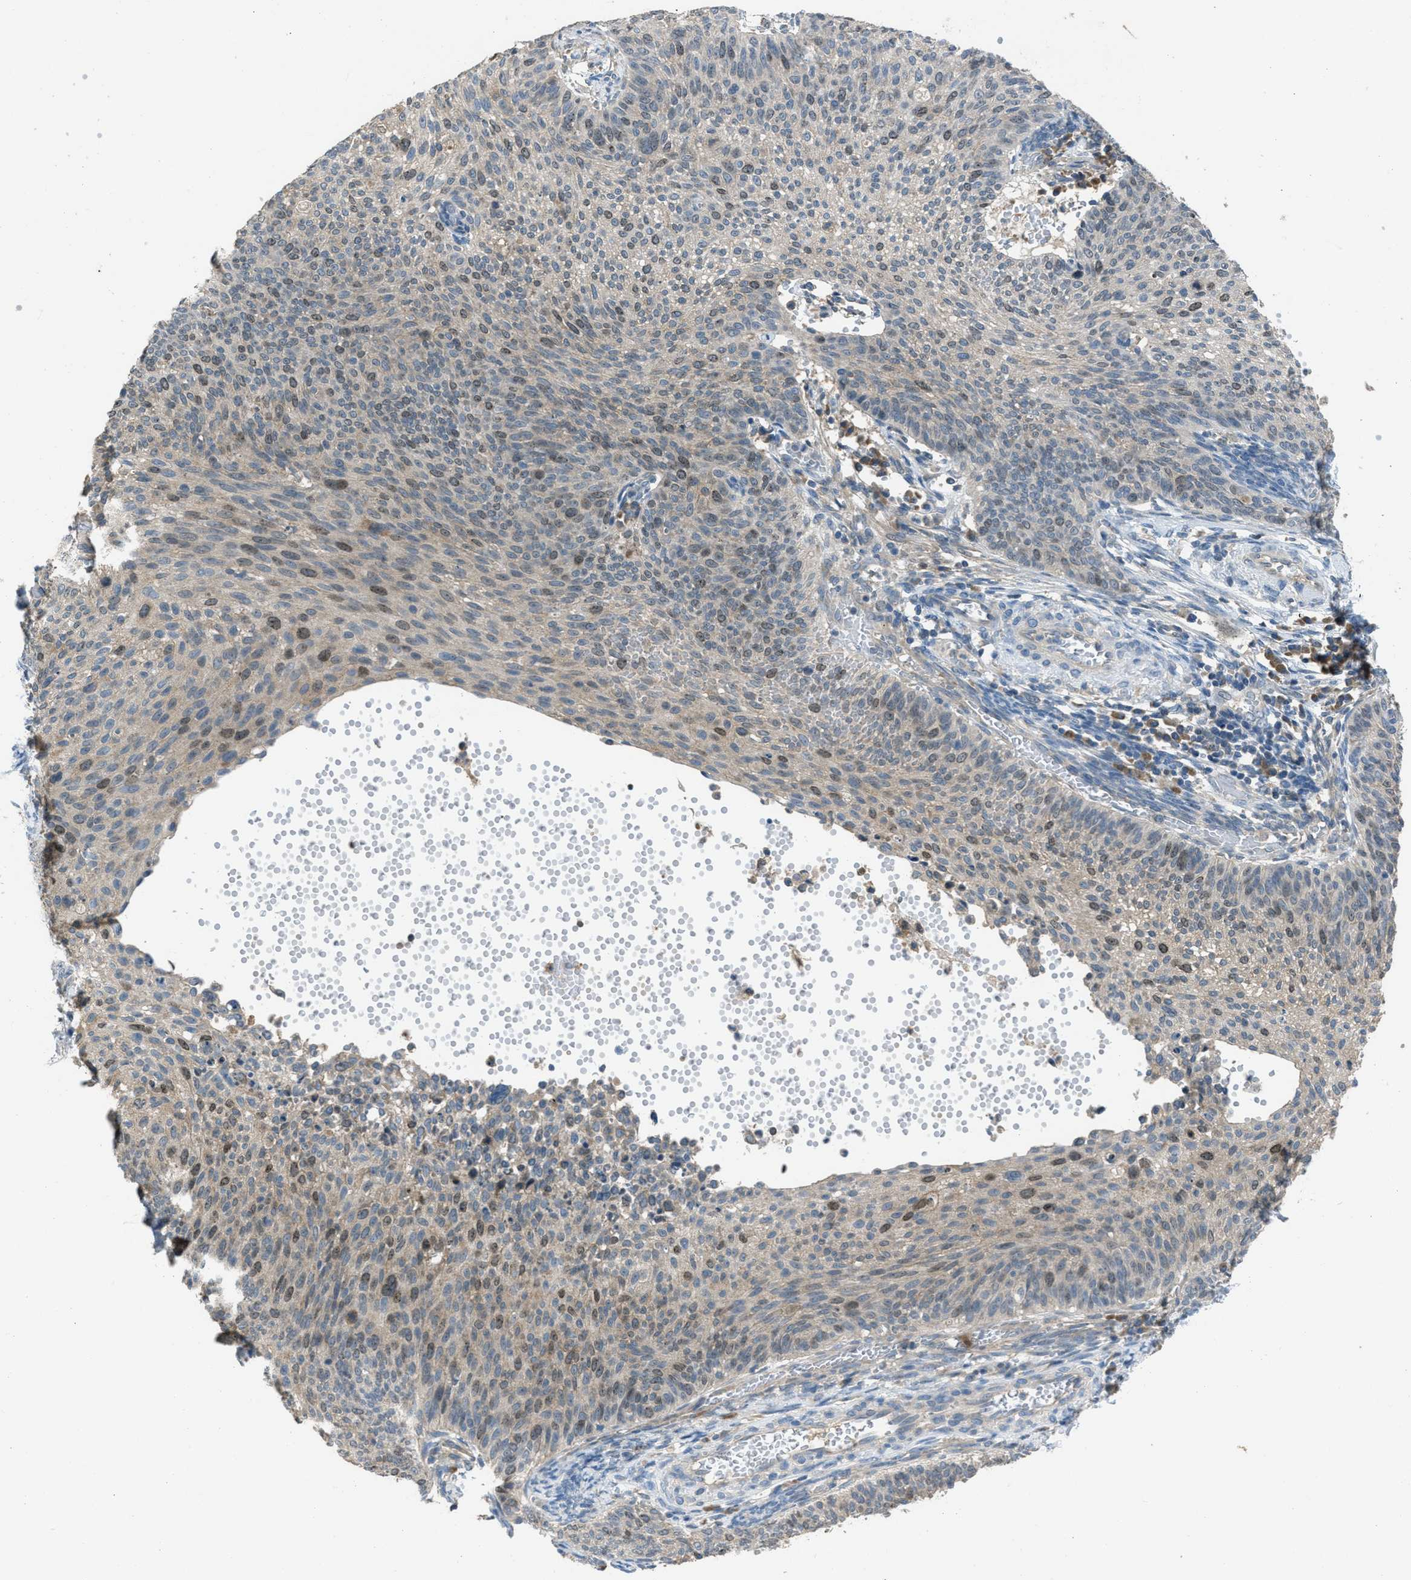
{"staining": {"intensity": "moderate", "quantity": "25%-75%", "location": "nuclear"}, "tissue": "cervical cancer", "cell_type": "Tumor cells", "image_type": "cancer", "snomed": [{"axis": "morphology", "description": "Squamous cell carcinoma, NOS"}, {"axis": "topography", "description": "Cervix"}], "caption": "Protein staining shows moderate nuclear expression in approximately 25%-75% of tumor cells in squamous cell carcinoma (cervical).", "gene": "MIS18A", "patient": {"sex": "female", "age": 70}}